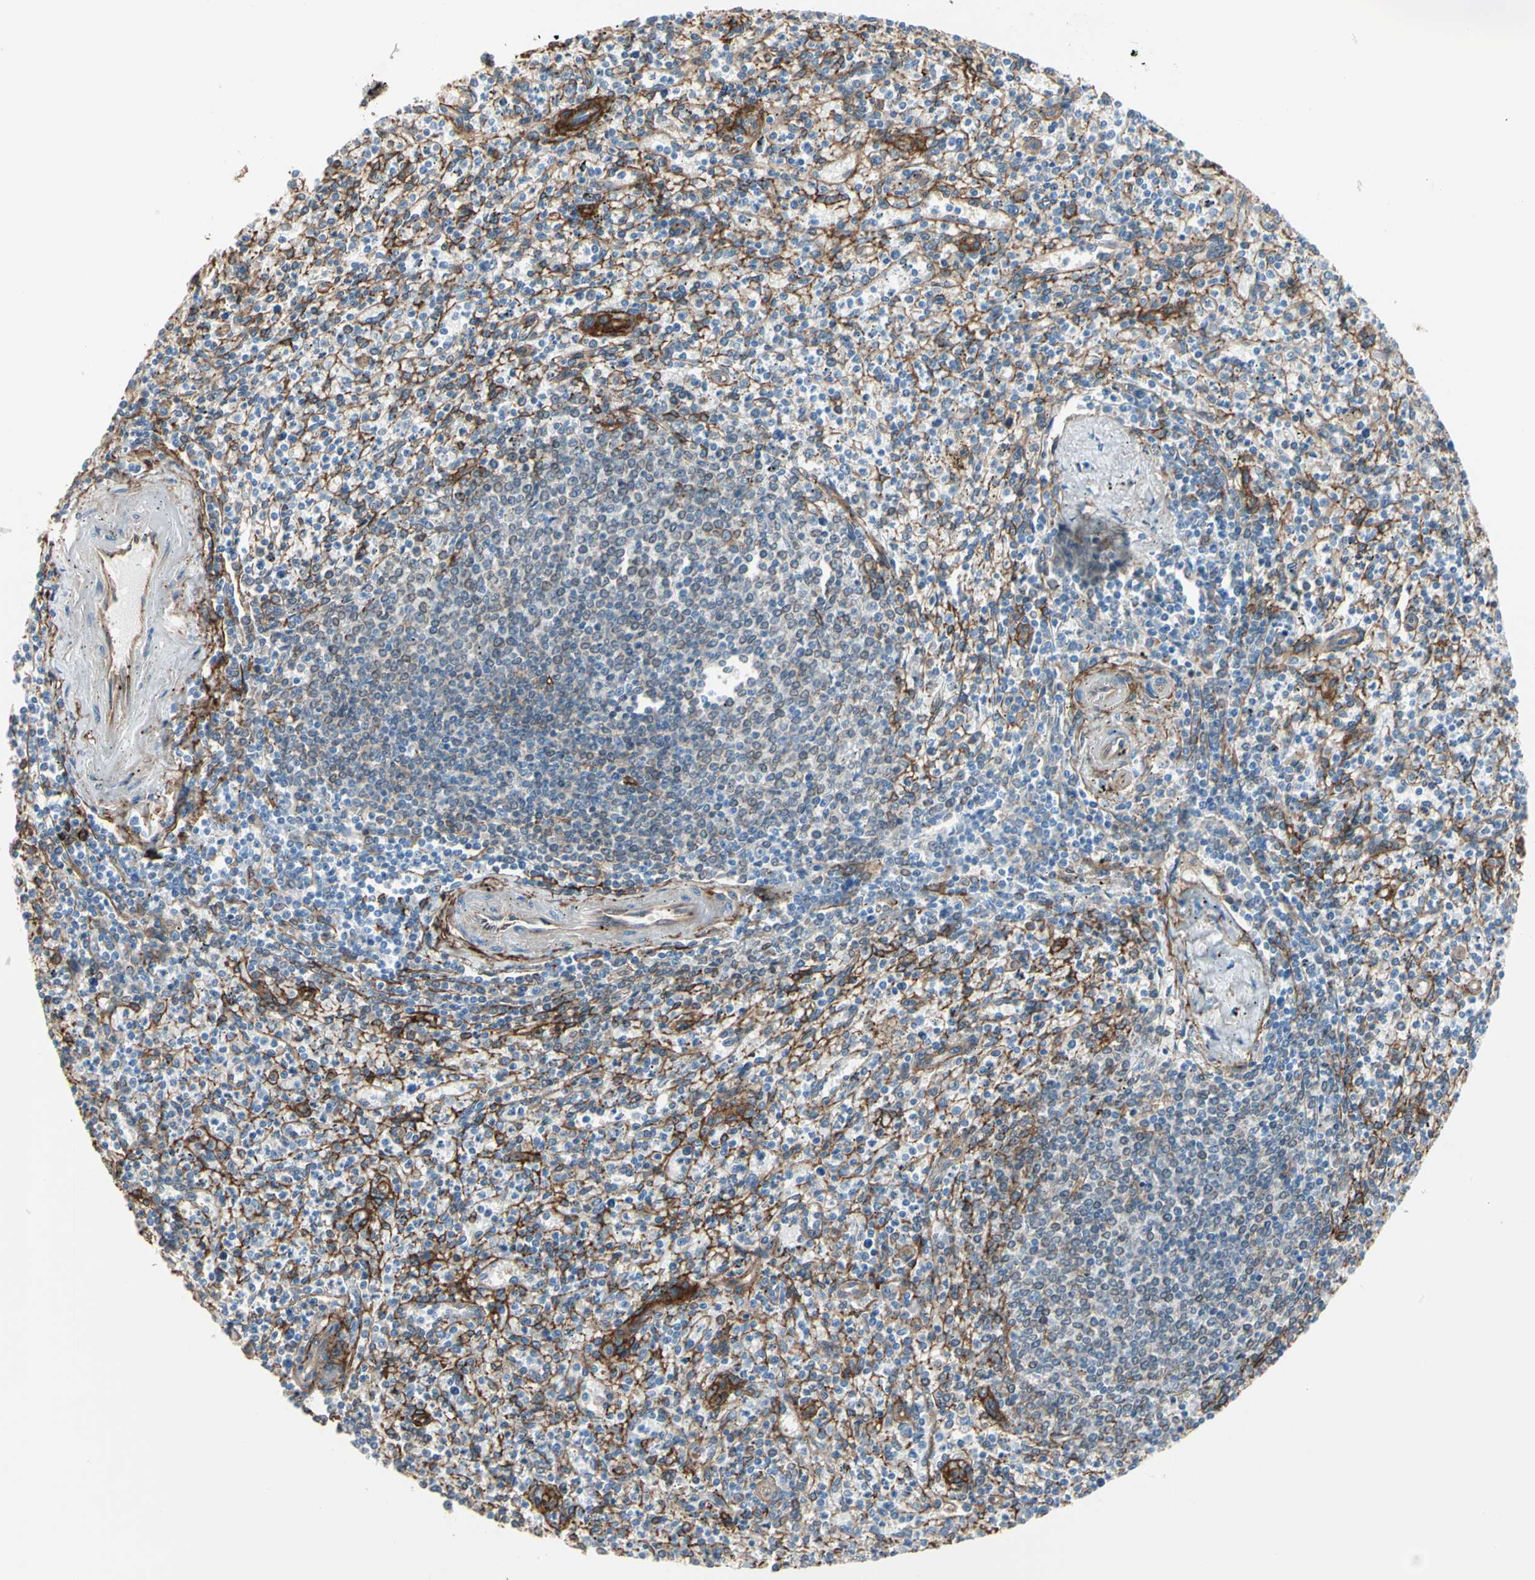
{"staining": {"intensity": "weak", "quantity": "<25%", "location": "cytoplasmic/membranous"}, "tissue": "spleen", "cell_type": "Cells in red pulp", "image_type": "normal", "snomed": [{"axis": "morphology", "description": "Normal tissue, NOS"}, {"axis": "topography", "description": "Spleen"}], "caption": "A photomicrograph of spleen stained for a protein demonstrates no brown staining in cells in red pulp. The staining is performed using DAB (3,3'-diaminobenzidine) brown chromogen with nuclei counter-stained in using hematoxylin.", "gene": "EPB41L2", "patient": {"sex": "male", "age": 72}}